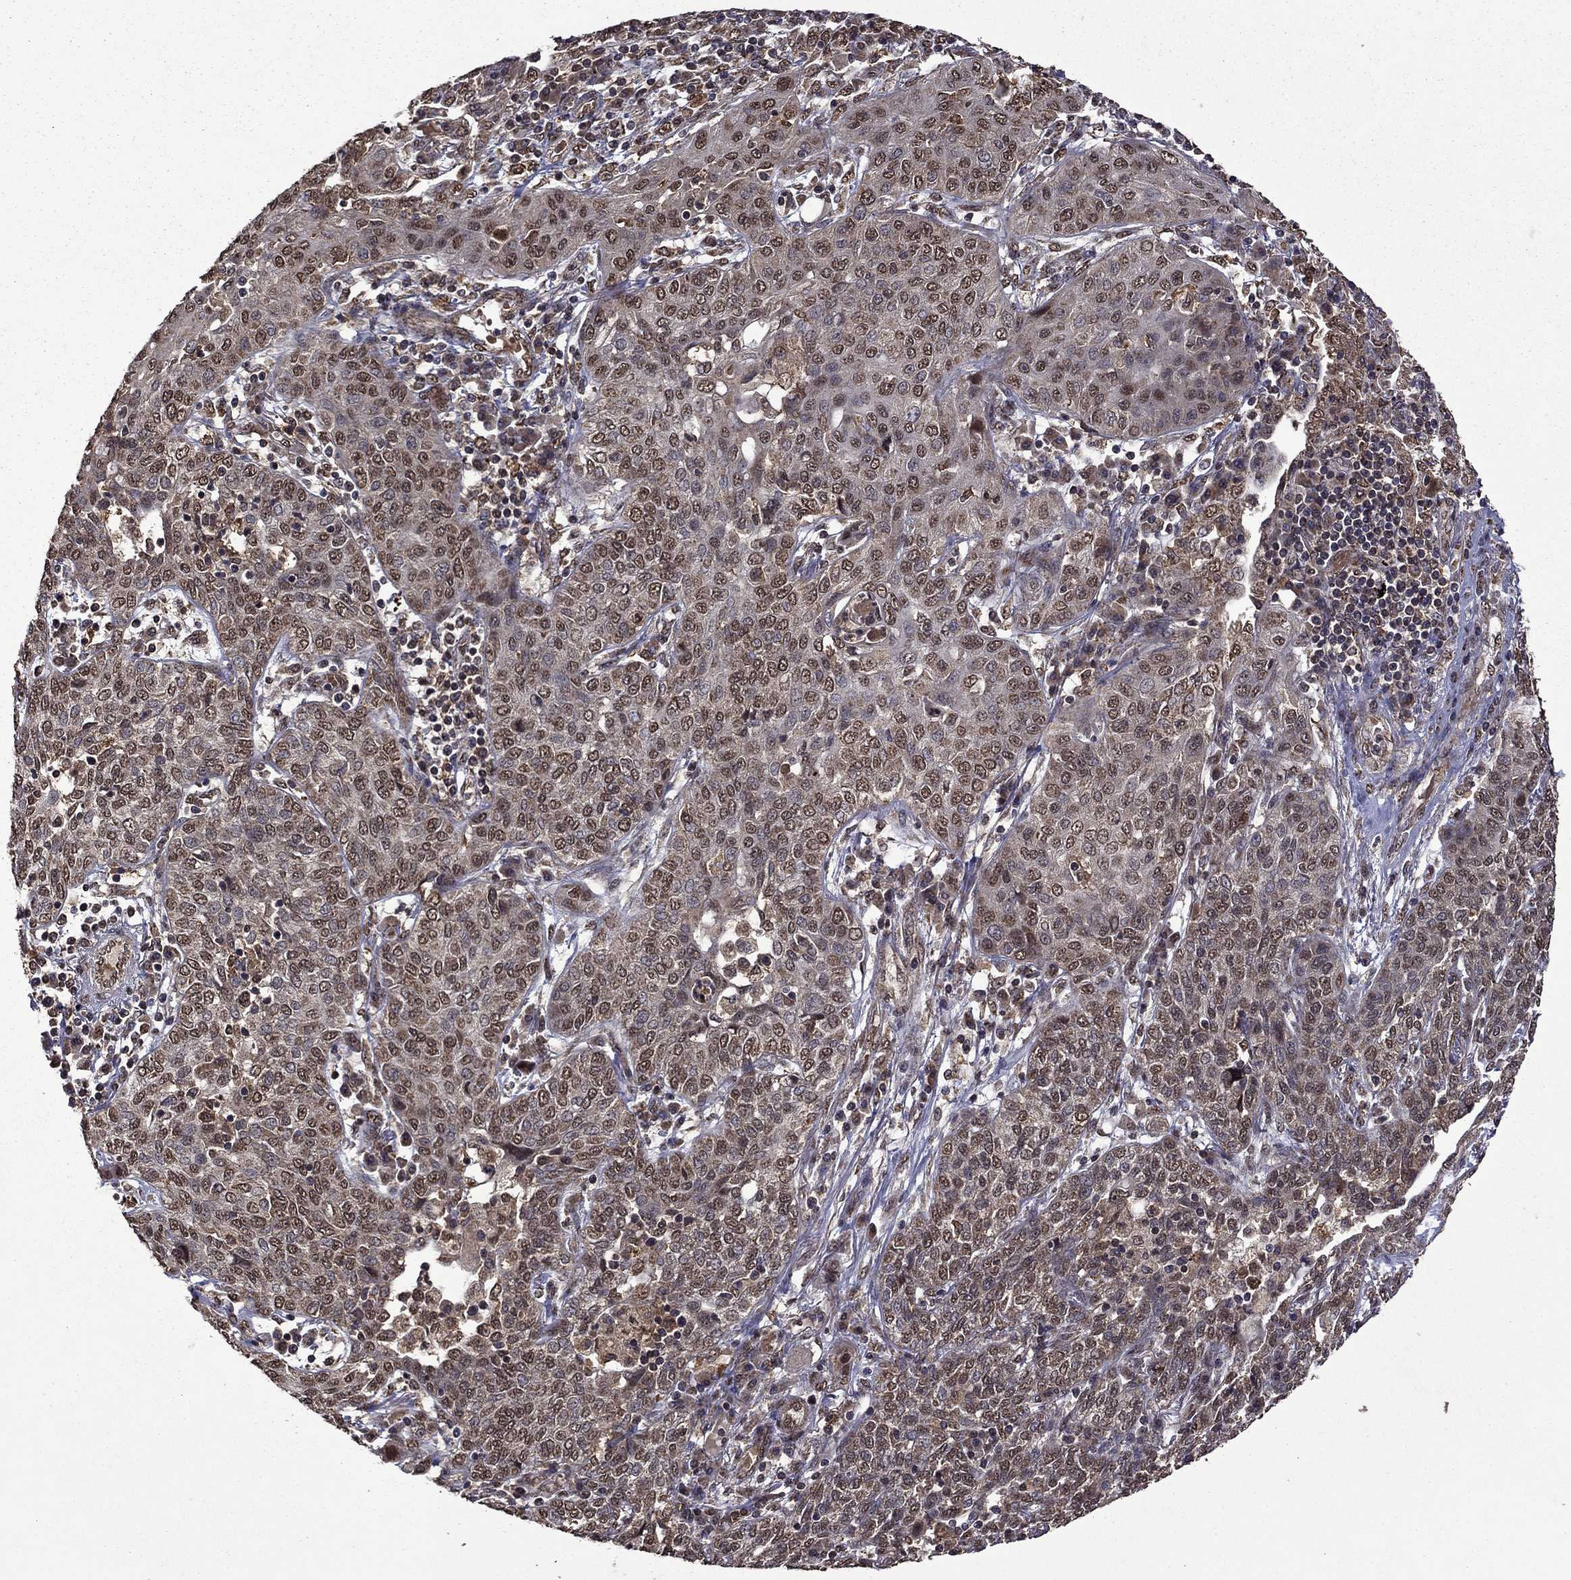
{"staining": {"intensity": "moderate", "quantity": ">75%", "location": "cytoplasmic/membranous,nuclear"}, "tissue": "lung cancer", "cell_type": "Tumor cells", "image_type": "cancer", "snomed": [{"axis": "morphology", "description": "Squamous cell carcinoma, NOS"}, {"axis": "topography", "description": "Lung"}], "caption": "There is medium levels of moderate cytoplasmic/membranous and nuclear expression in tumor cells of lung cancer (squamous cell carcinoma), as demonstrated by immunohistochemical staining (brown color).", "gene": "ITM2B", "patient": {"sex": "female", "age": 70}}